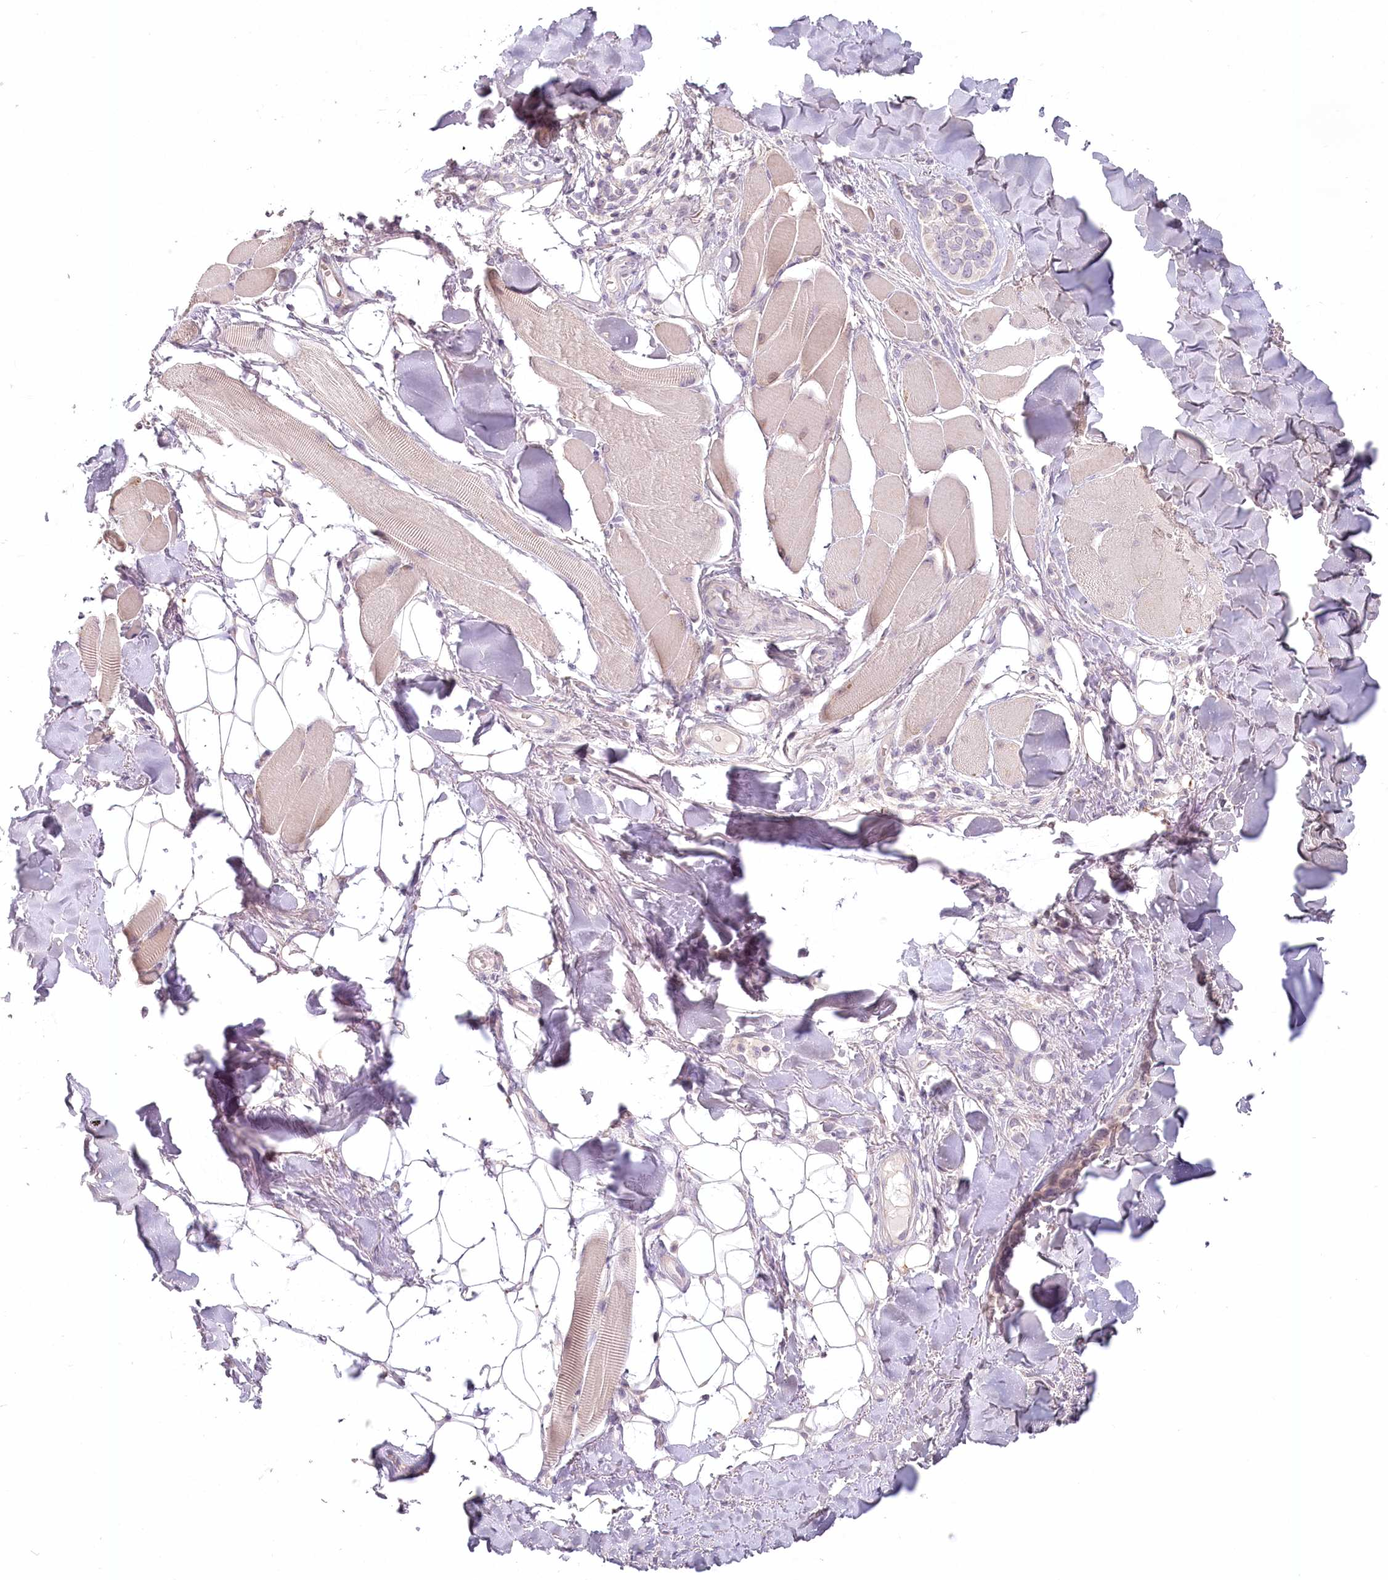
{"staining": {"intensity": "negative", "quantity": "none", "location": "none"}, "tissue": "skin cancer", "cell_type": "Tumor cells", "image_type": "cancer", "snomed": [{"axis": "morphology", "description": "Basal cell carcinoma"}, {"axis": "topography", "description": "Skin"}], "caption": "Protein analysis of skin cancer (basal cell carcinoma) shows no significant expression in tumor cells.", "gene": "USP11", "patient": {"sex": "male", "age": 62}}